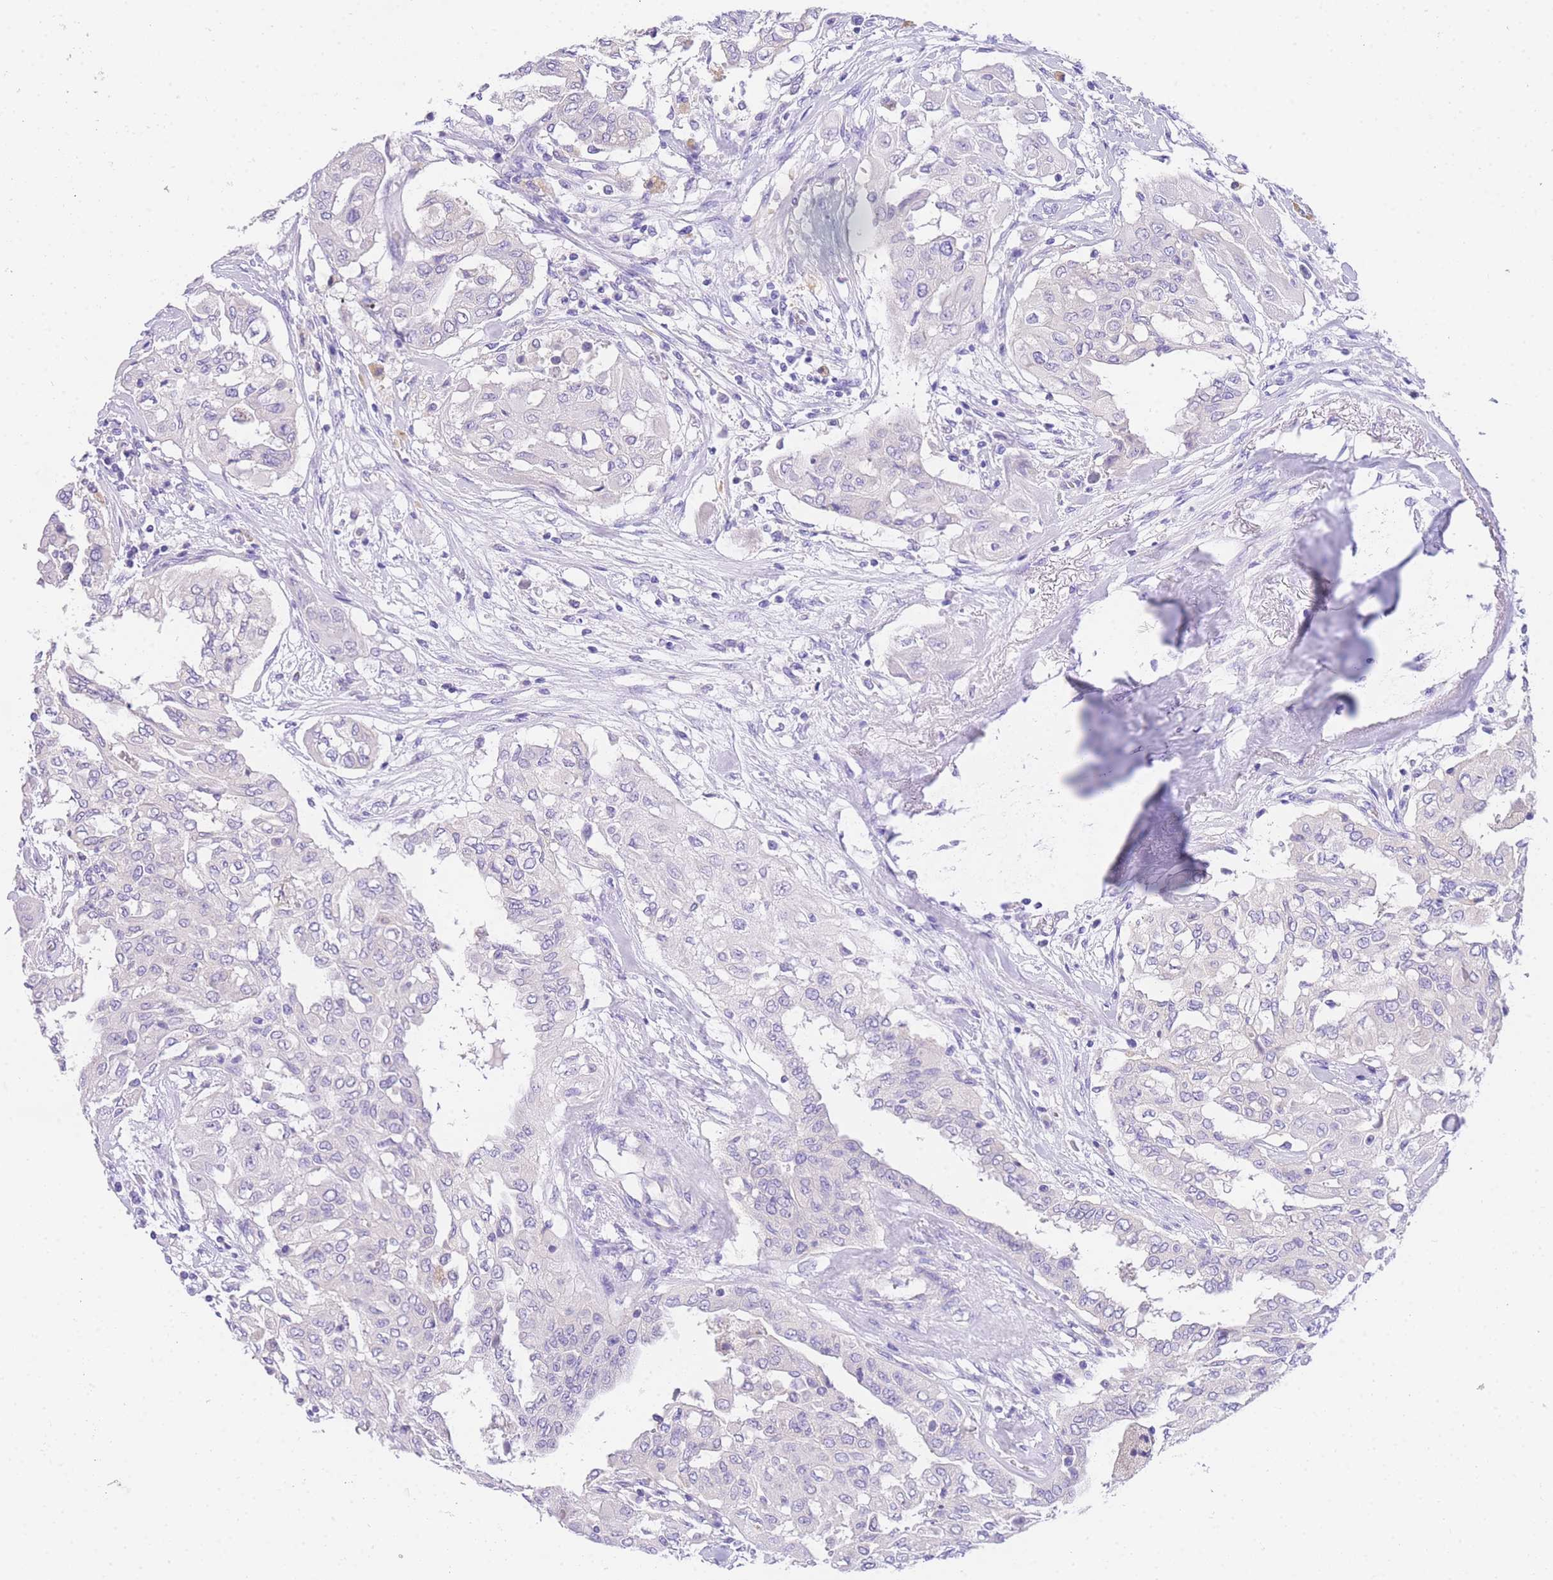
{"staining": {"intensity": "negative", "quantity": "none", "location": "none"}, "tissue": "thyroid cancer", "cell_type": "Tumor cells", "image_type": "cancer", "snomed": [{"axis": "morphology", "description": "Papillary adenocarcinoma, NOS"}, {"axis": "topography", "description": "Thyroid gland"}], "caption": "There is no significant staining in tumor cells of thyroid papillary adenocarcinoma.", "gene": "EPN2", "patient": {"sex": "female", "age": 59}}